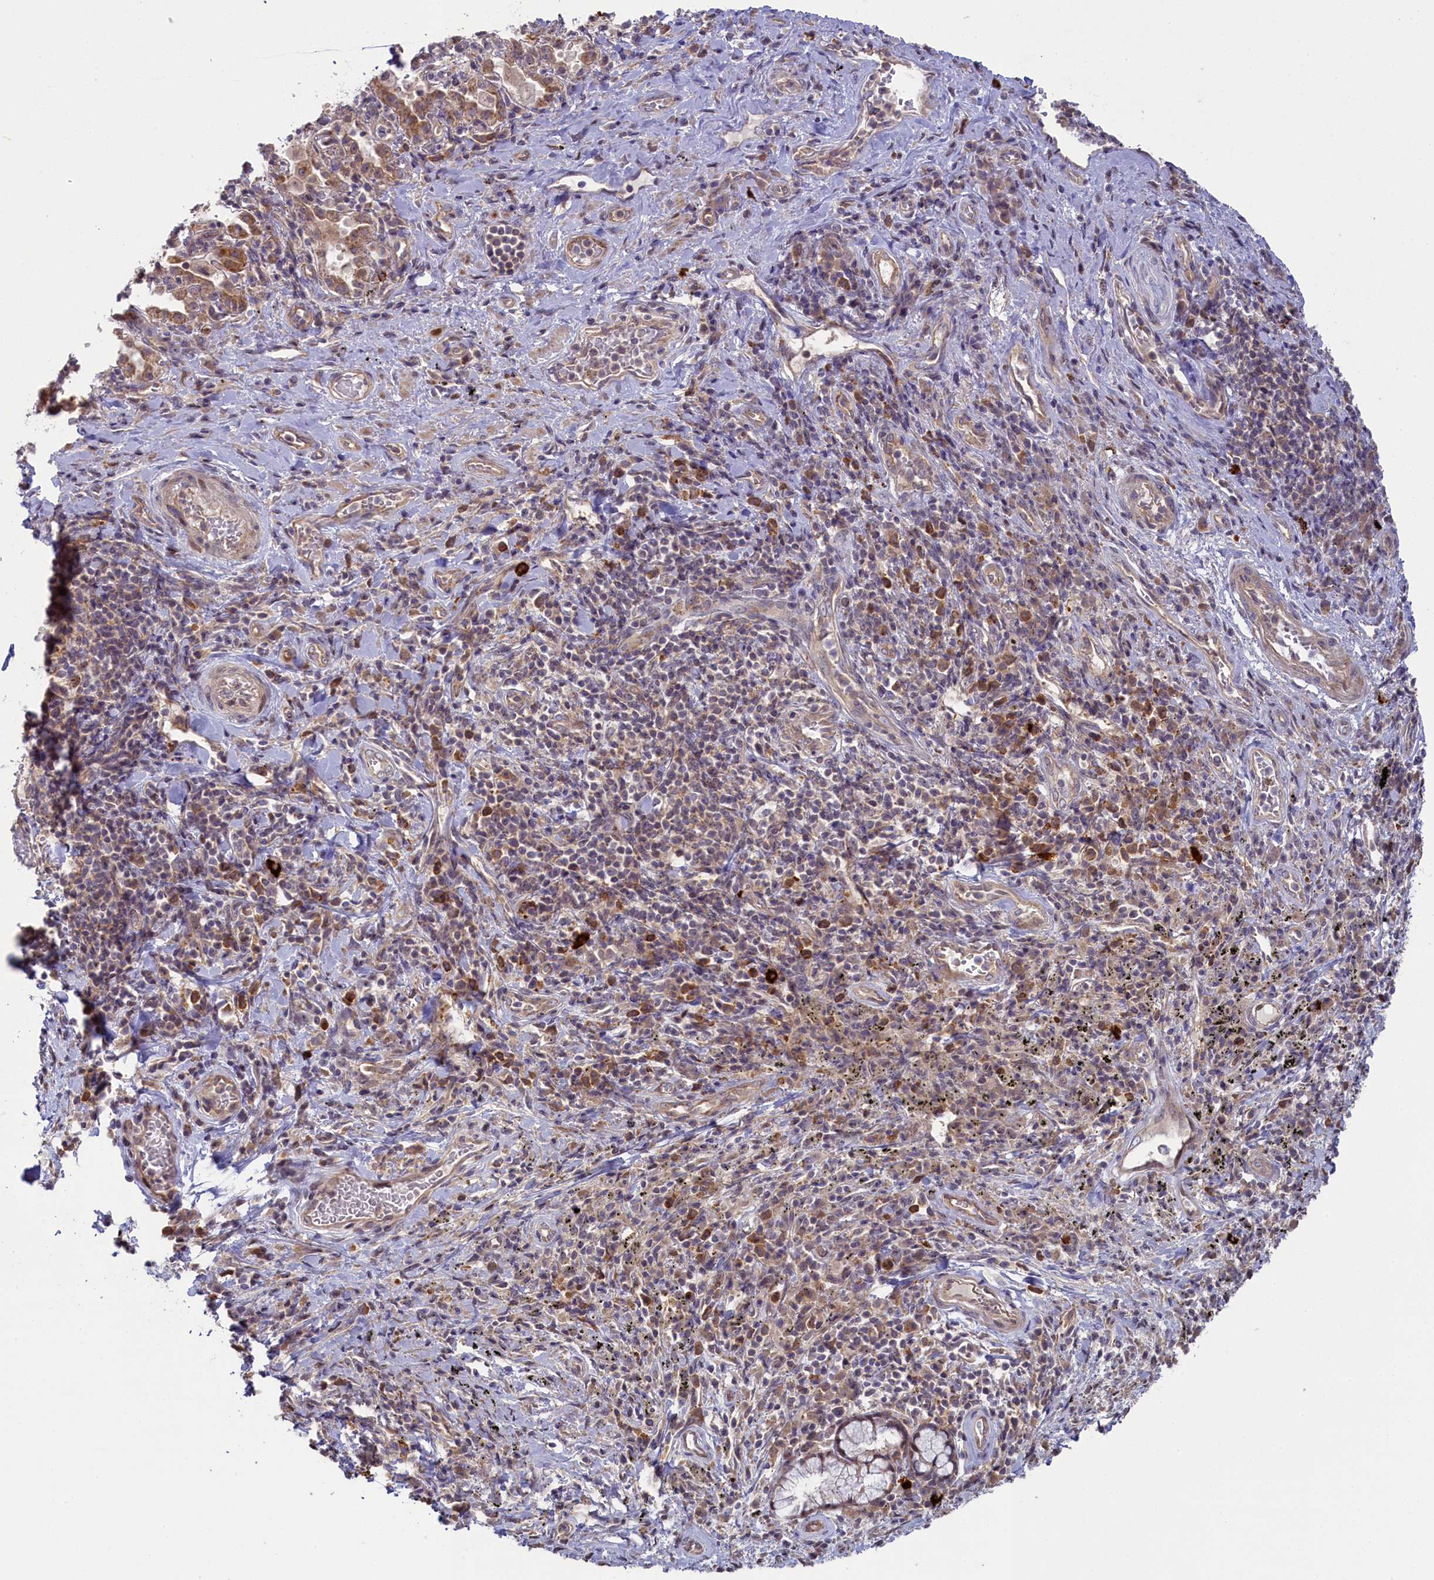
{"staining": {"intensity": "negative", "quantity": "none", "location": "none"}, "tissue": "adipose tissue", "cell_type": "Adipocytes", "image_type": "normal", "snomed": [{"axis": "morphology", "description": "Normal tissue, NOS"}, {"axis": "morphology", "description": "Squamous cell carcinoma, NOS"}, {"axis": "topography", "description": "Bronchus"}, {"axis": "topography", "description": "Lung"}], "caption": "There is no significant staining in adipocytes of adipose tissue. (Stains: DAB immunohistochemistry (IHC) with hematoxylin counter stain, Microscopy: brightfield microscopy at high magnification).", "gene": "CCL23", "patient": {"sex": "male", "age": 64}}